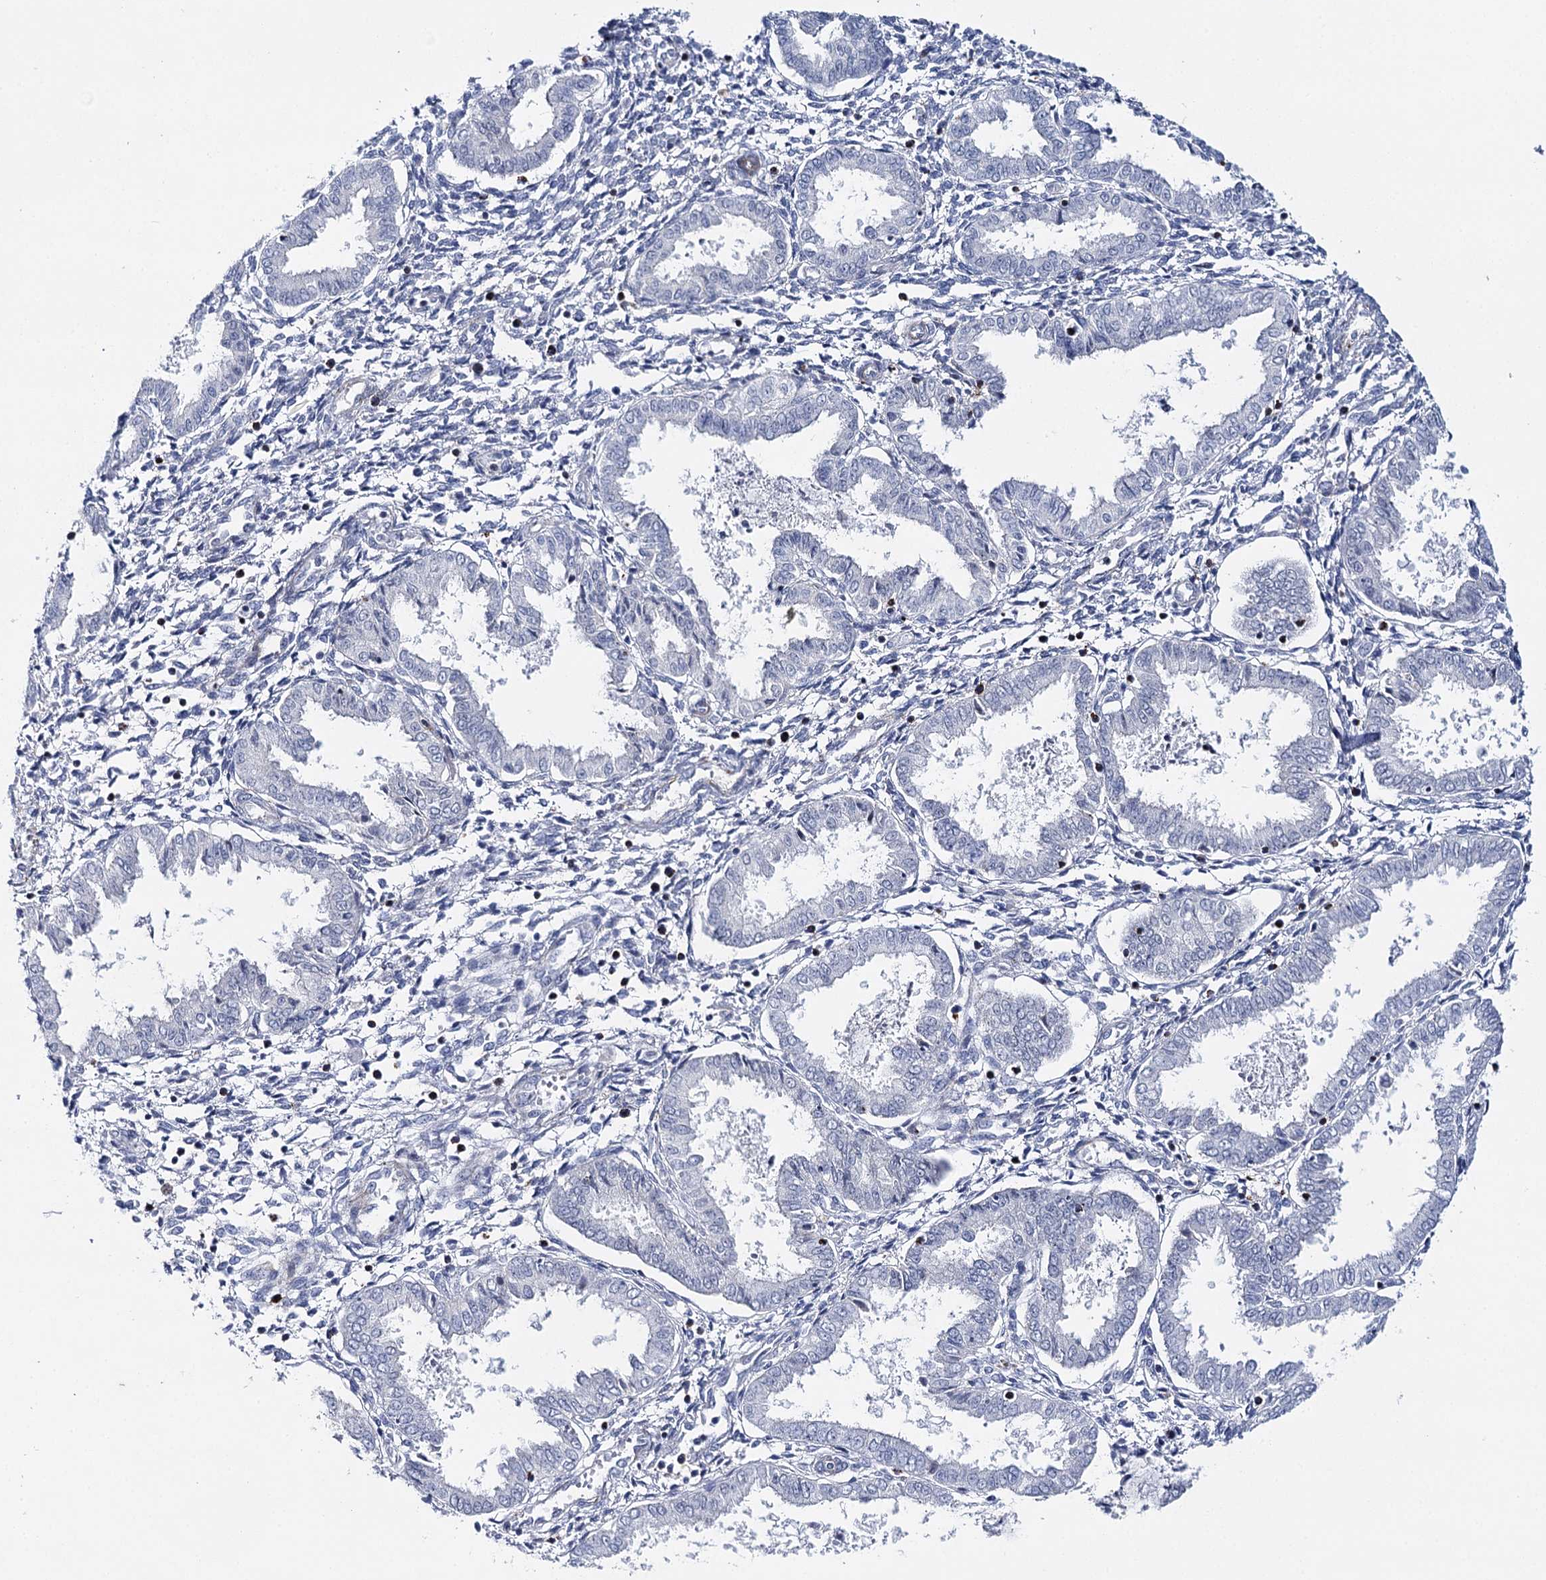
{"staining": {"intensity": "negative", "quantity": "none", "location": "none"}, "tissue": "endometrium", "cell_type": "Cells in endometrial stroma", "image_type": "normal", "snomed": [{"axis": "morphology", "description": "Normal tissue, NOS"}, {"axis": "topography", "description": "Endometrium"}], "caption": "Micrograph shows no protein positivity in cells in endometrial stroma of normal endometrium.", "gene": "AGXT2", "patient": {"sex": "female", "age": 33}}